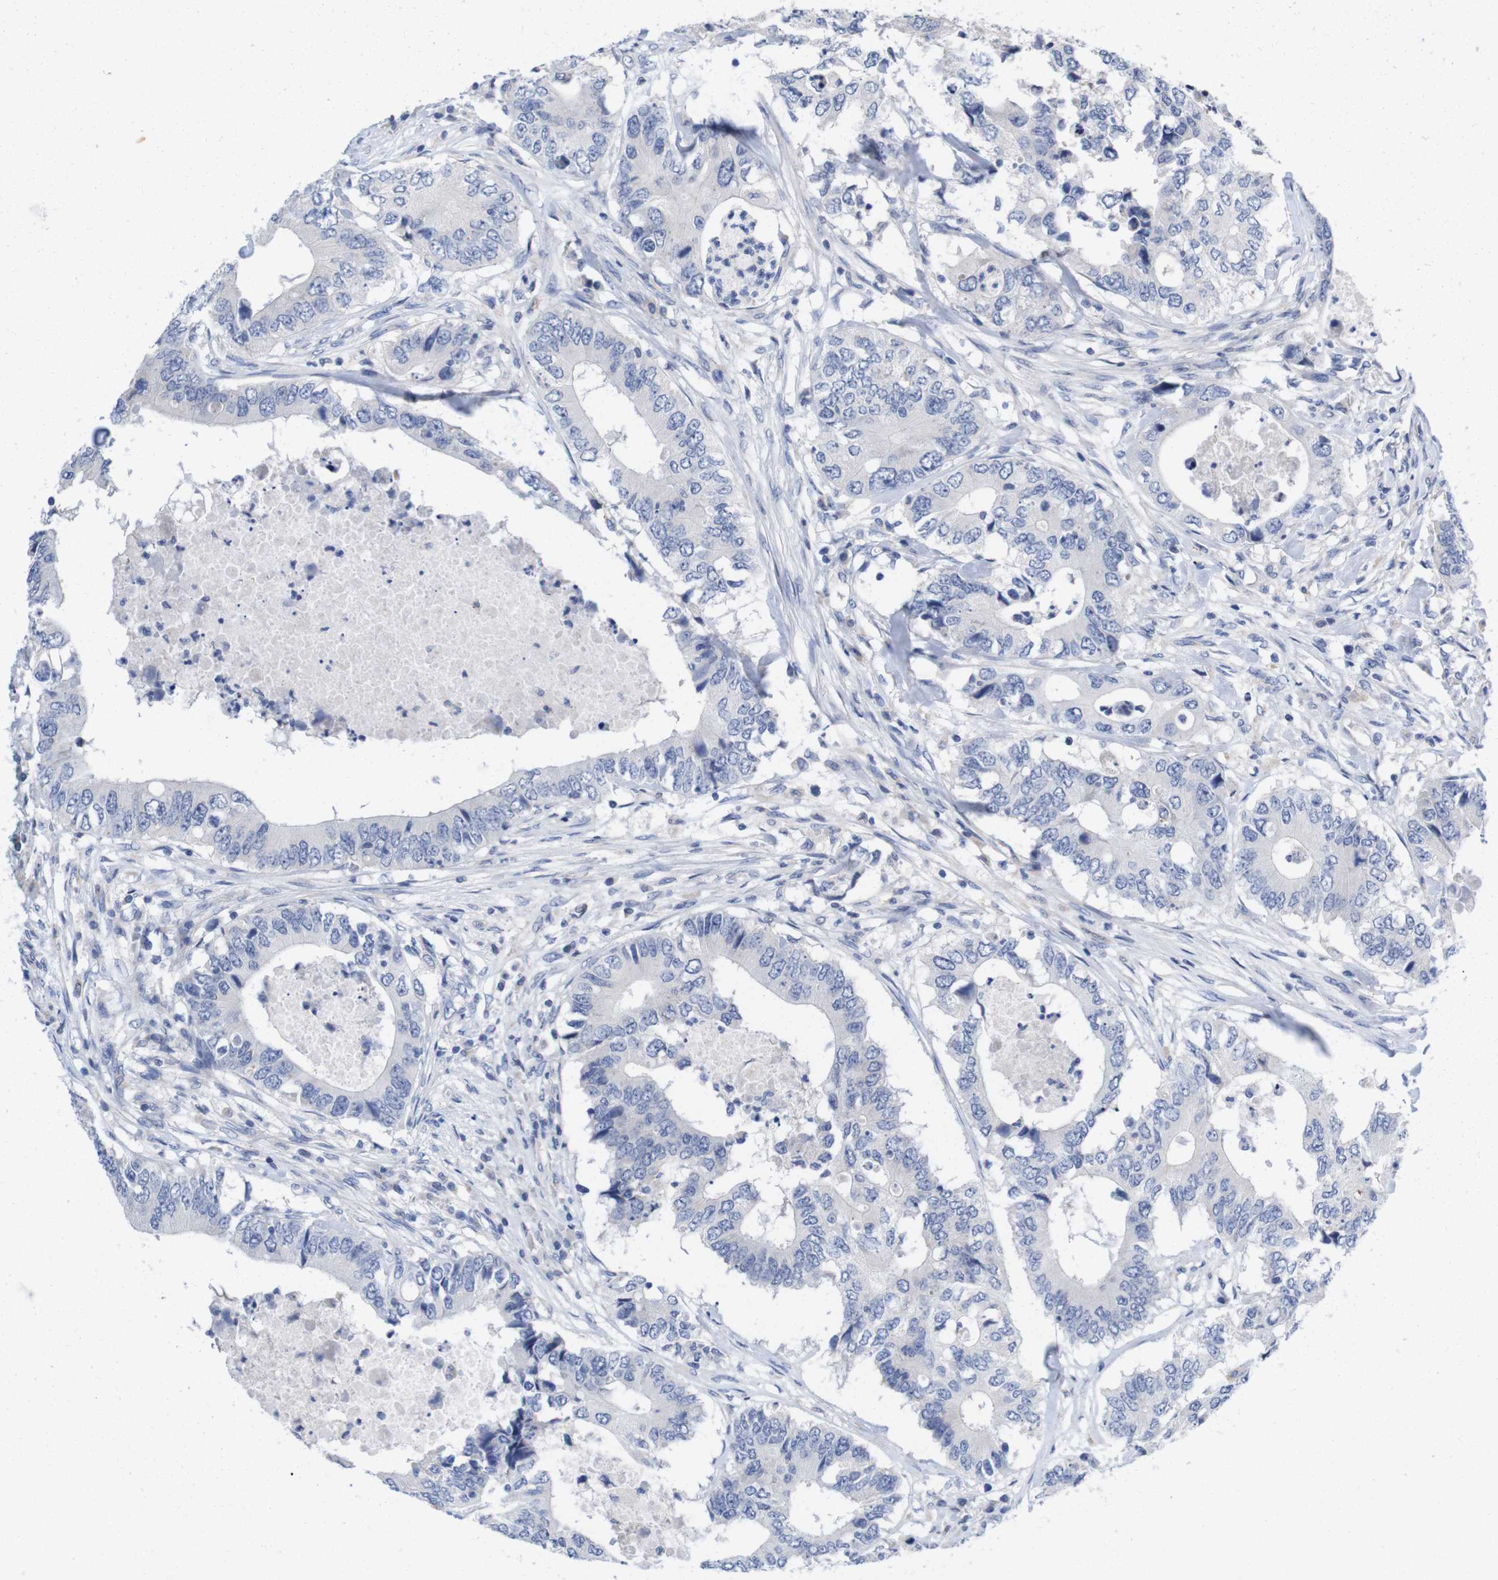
{"staining": {"intensity": "negative", "quantity": "none", "location": "none"}, "tissue": "colorectal cancer", "cell_type": "Tumor cells", "image_type": "cancer", "snomed": [{"axis": "morphology", "description": "Adenocarcinoma, NOS"}, {"axis": "topography", "description": "Colon"}], "caption": "Immunohistochemistry (IHC) of adenocarcinoma (colorectal) shows no staining in tumor cells.", "gene": "TNNI3", "patient": {"sex": "male", "age": 71}}